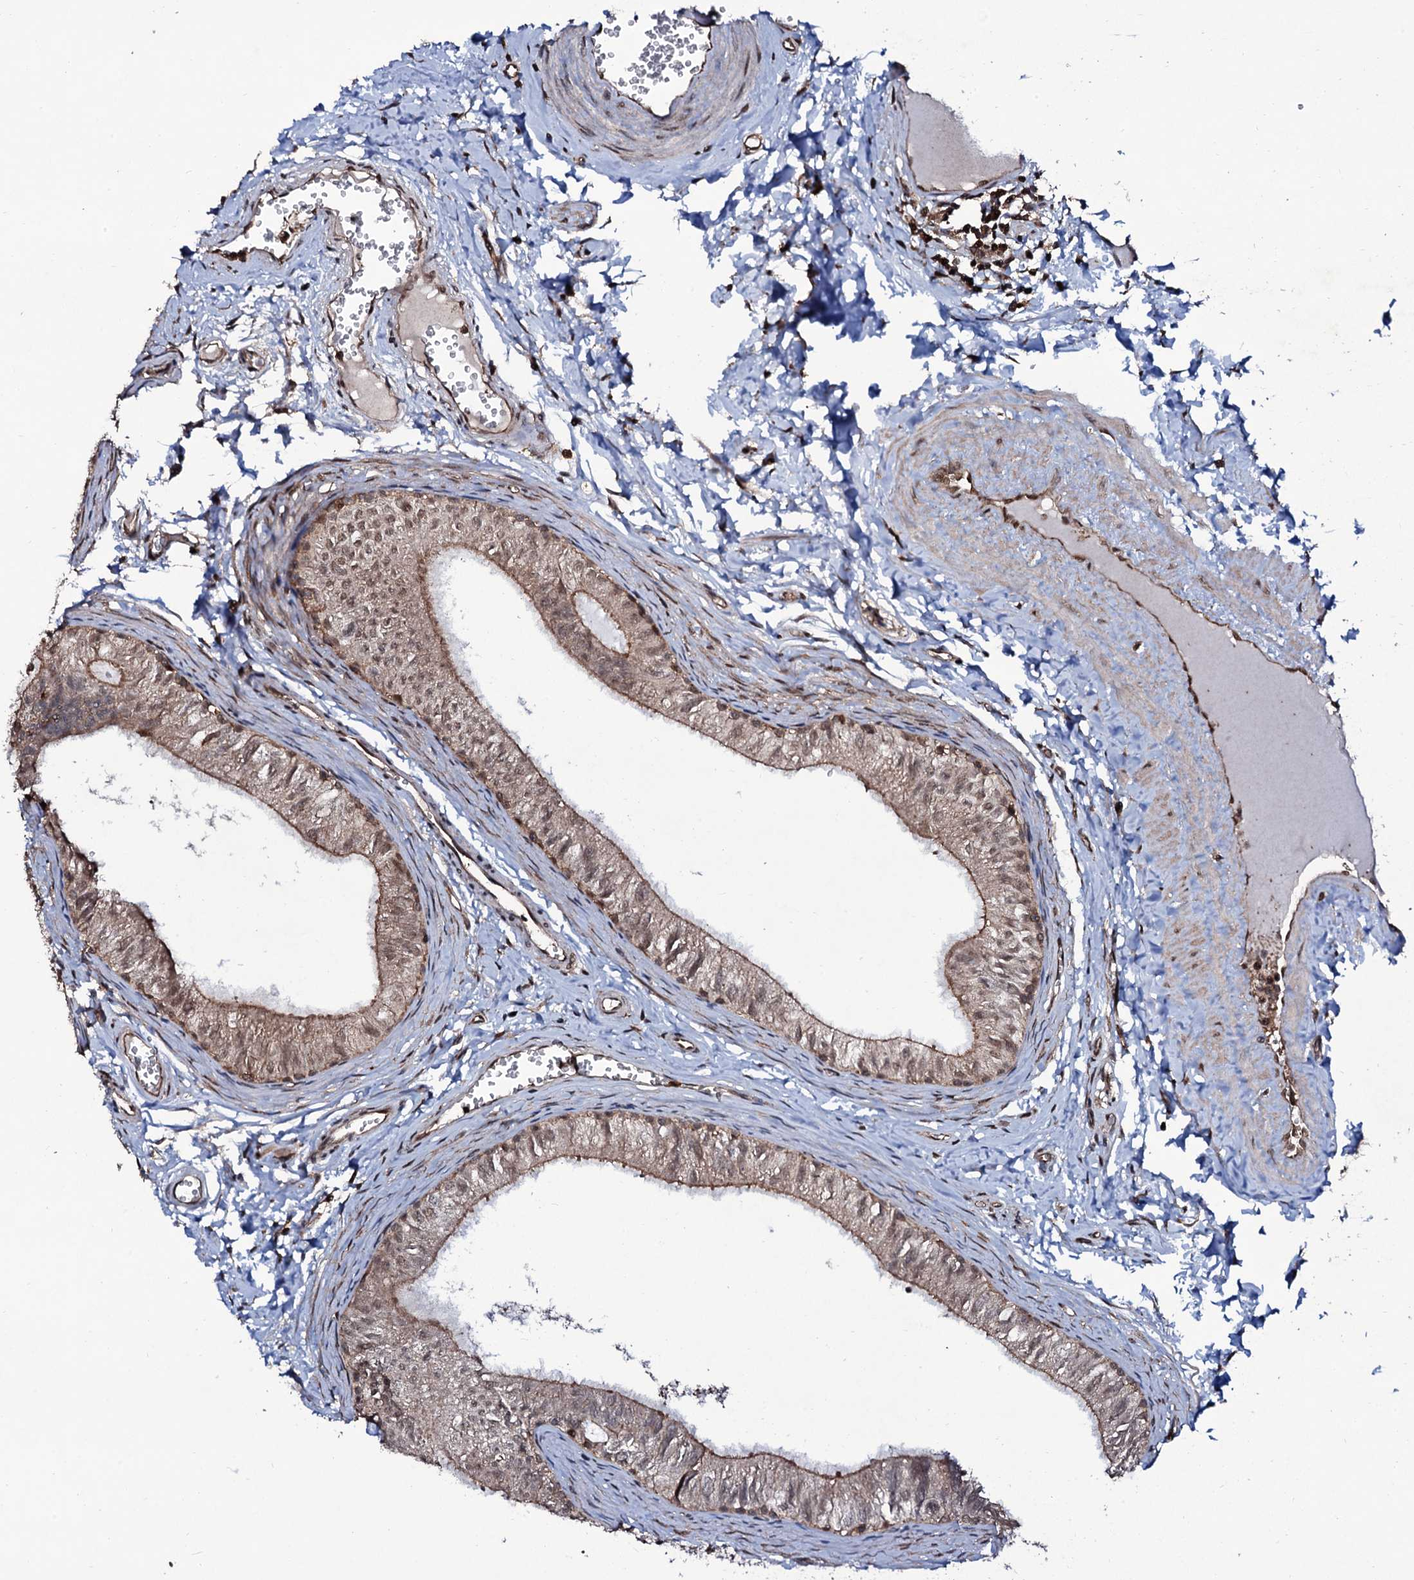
{"staining": {"intensity": "moderate", "quantity": "25%-75%", "location": "cytoplasmic/membranous,nuclear"}, "tissue": "epididymis", "cell_type": "Glandular cells", "image_type": "normal", "snomed": [{"axis": "morphology", "description": "Normal tissue, NOS"}, {"axis": "topography", "description": "Epididymis"}], "caption": "Protein staining of normal epididymis exhibits moderate cytoplasmic/membranous,nuclear expression in approximately 25%-75% of glandular cells.", "gene": "COG6", "patient": {"sex": "male", "age": 42}}